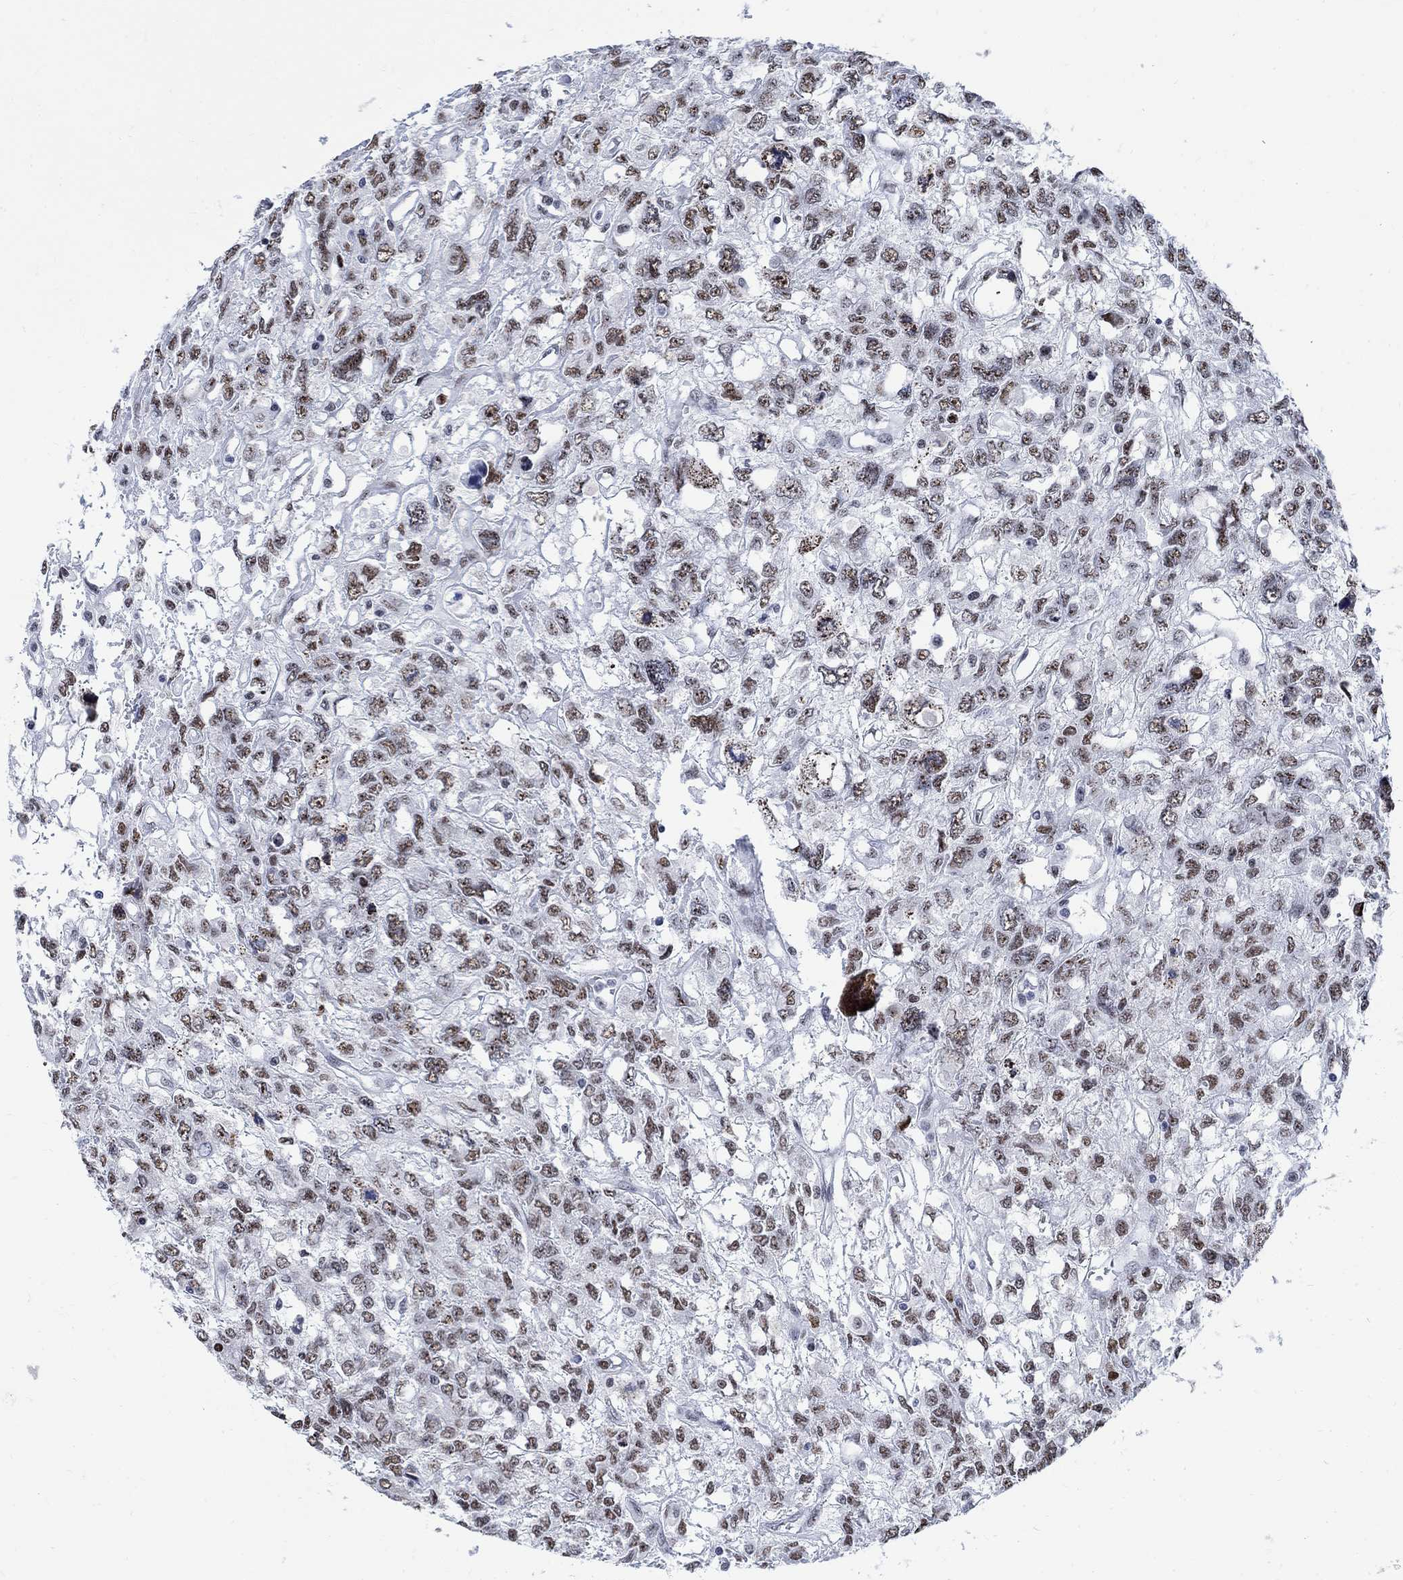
{"staining": {"intensity": "weak", "quantity": ">75%", "location": "nuclear"}, "tissue": "testis cancer", "cell_type": "Tumor cells", "image_type": "cancer", "snomed": [{"axis": "morphology", "description": "Seminoma, NOS"}, {"axis": "topography", "description": "Testis"}], "caption": "A low amount of weak nuclear staining is identified in approximately >75% of tumor cells in testis seminoma tissue. (DAB (3,3'-diaminobenzidine) IHC with brightfield microscopy, high magnification).", "gene": "DLK1", "patient": {"sex": "male", "age": 52}}